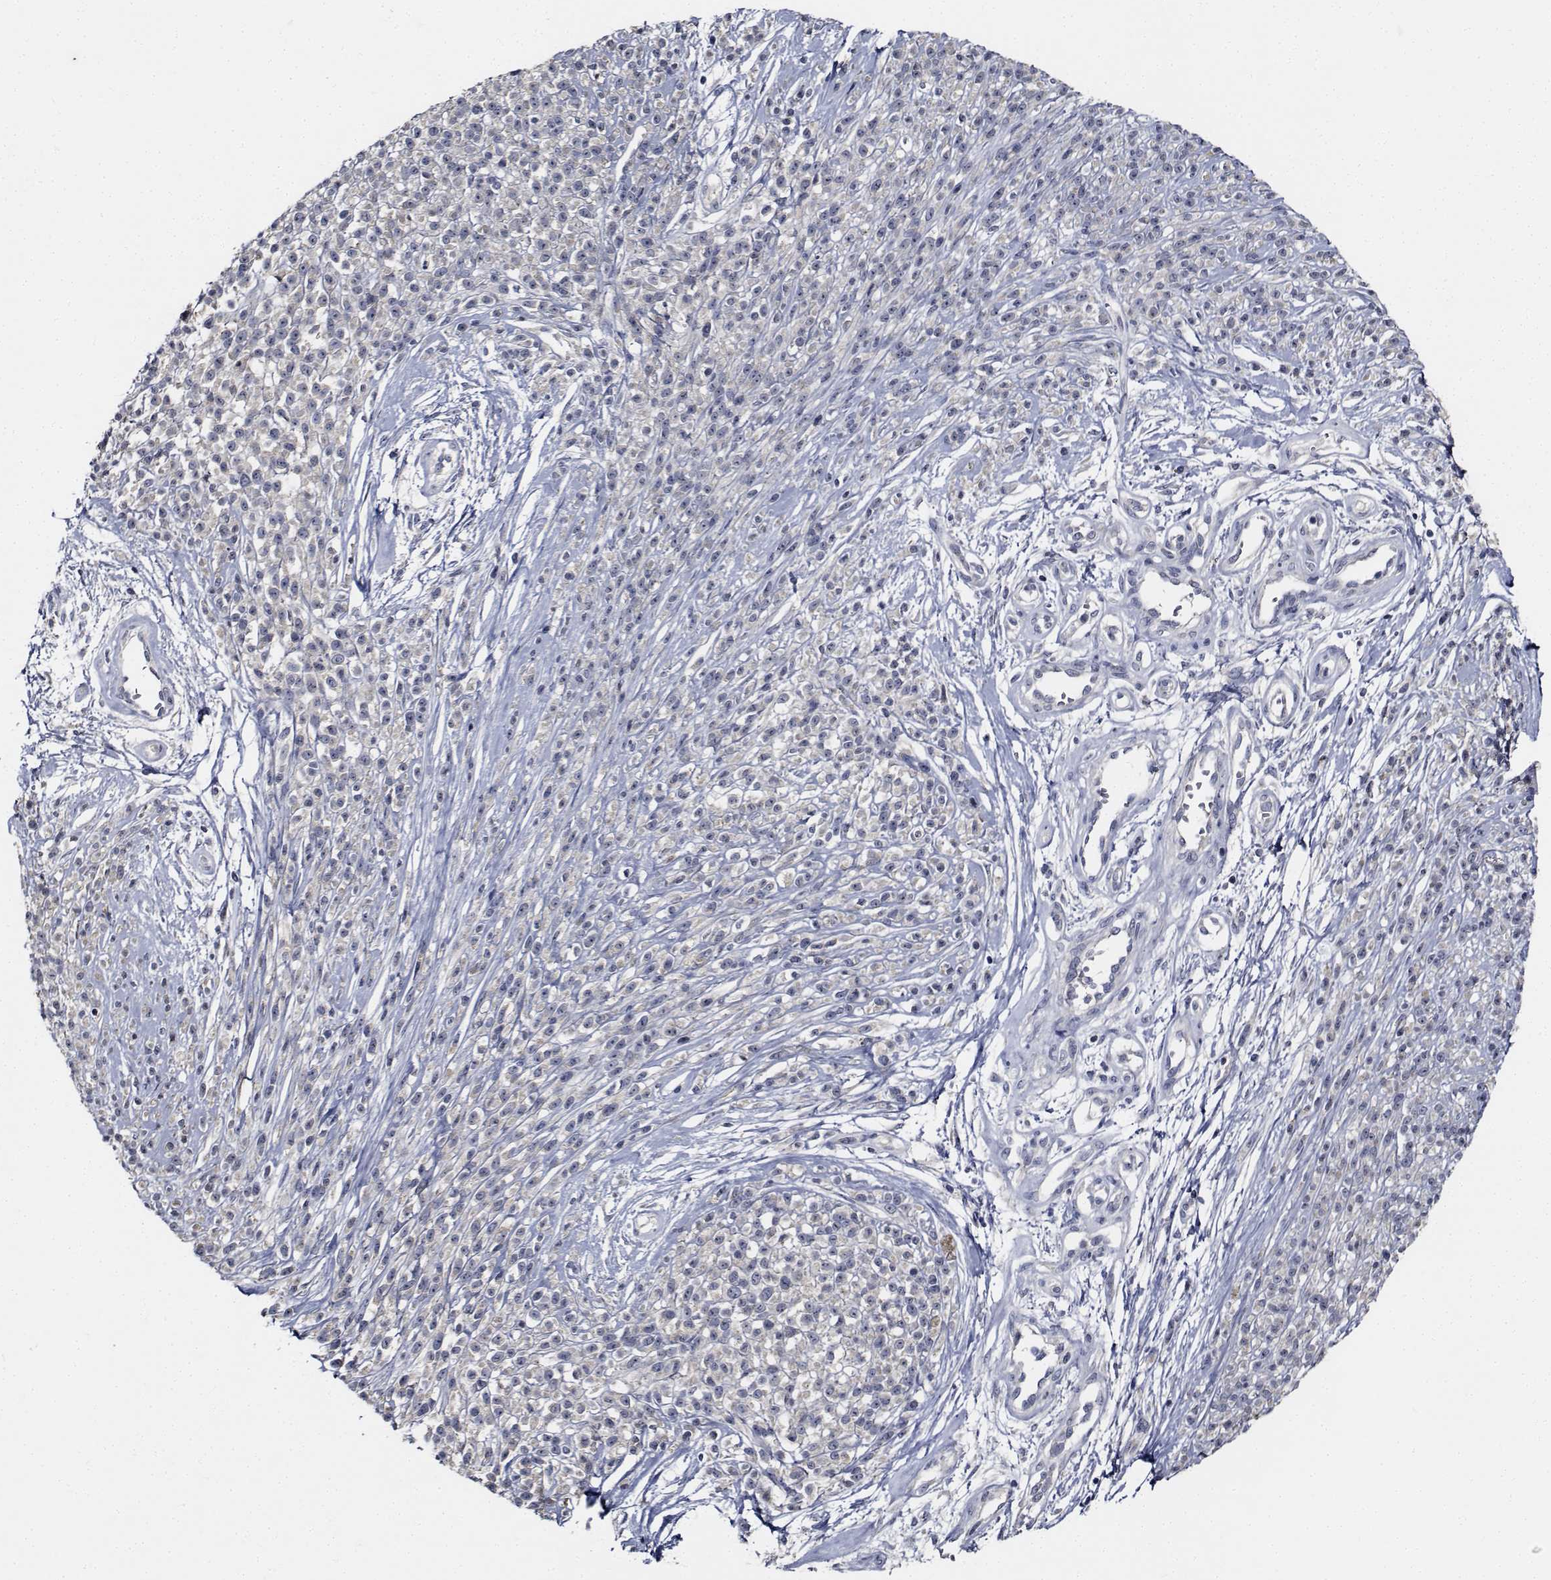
{"staining": {"intensity": "negative", "quantity": "none", "location": "none"}, "tissue": "melanoma", "cell_type": "Tumor cells", "image_type": "cancer", "snomed": [{"axis": "morphology", "description": "Malignant melanoma, NOS"}, {"axis": "topography", "description": "Skin"}, {"axis": "topography", "description": "Skin of trunk"}], "caption": "Malignant melanoma was stained to show a protein in brown. There is no significant positivity in tumor cells.", "gene": "NVL", "patient": {"sex": "male", "age": 74}}